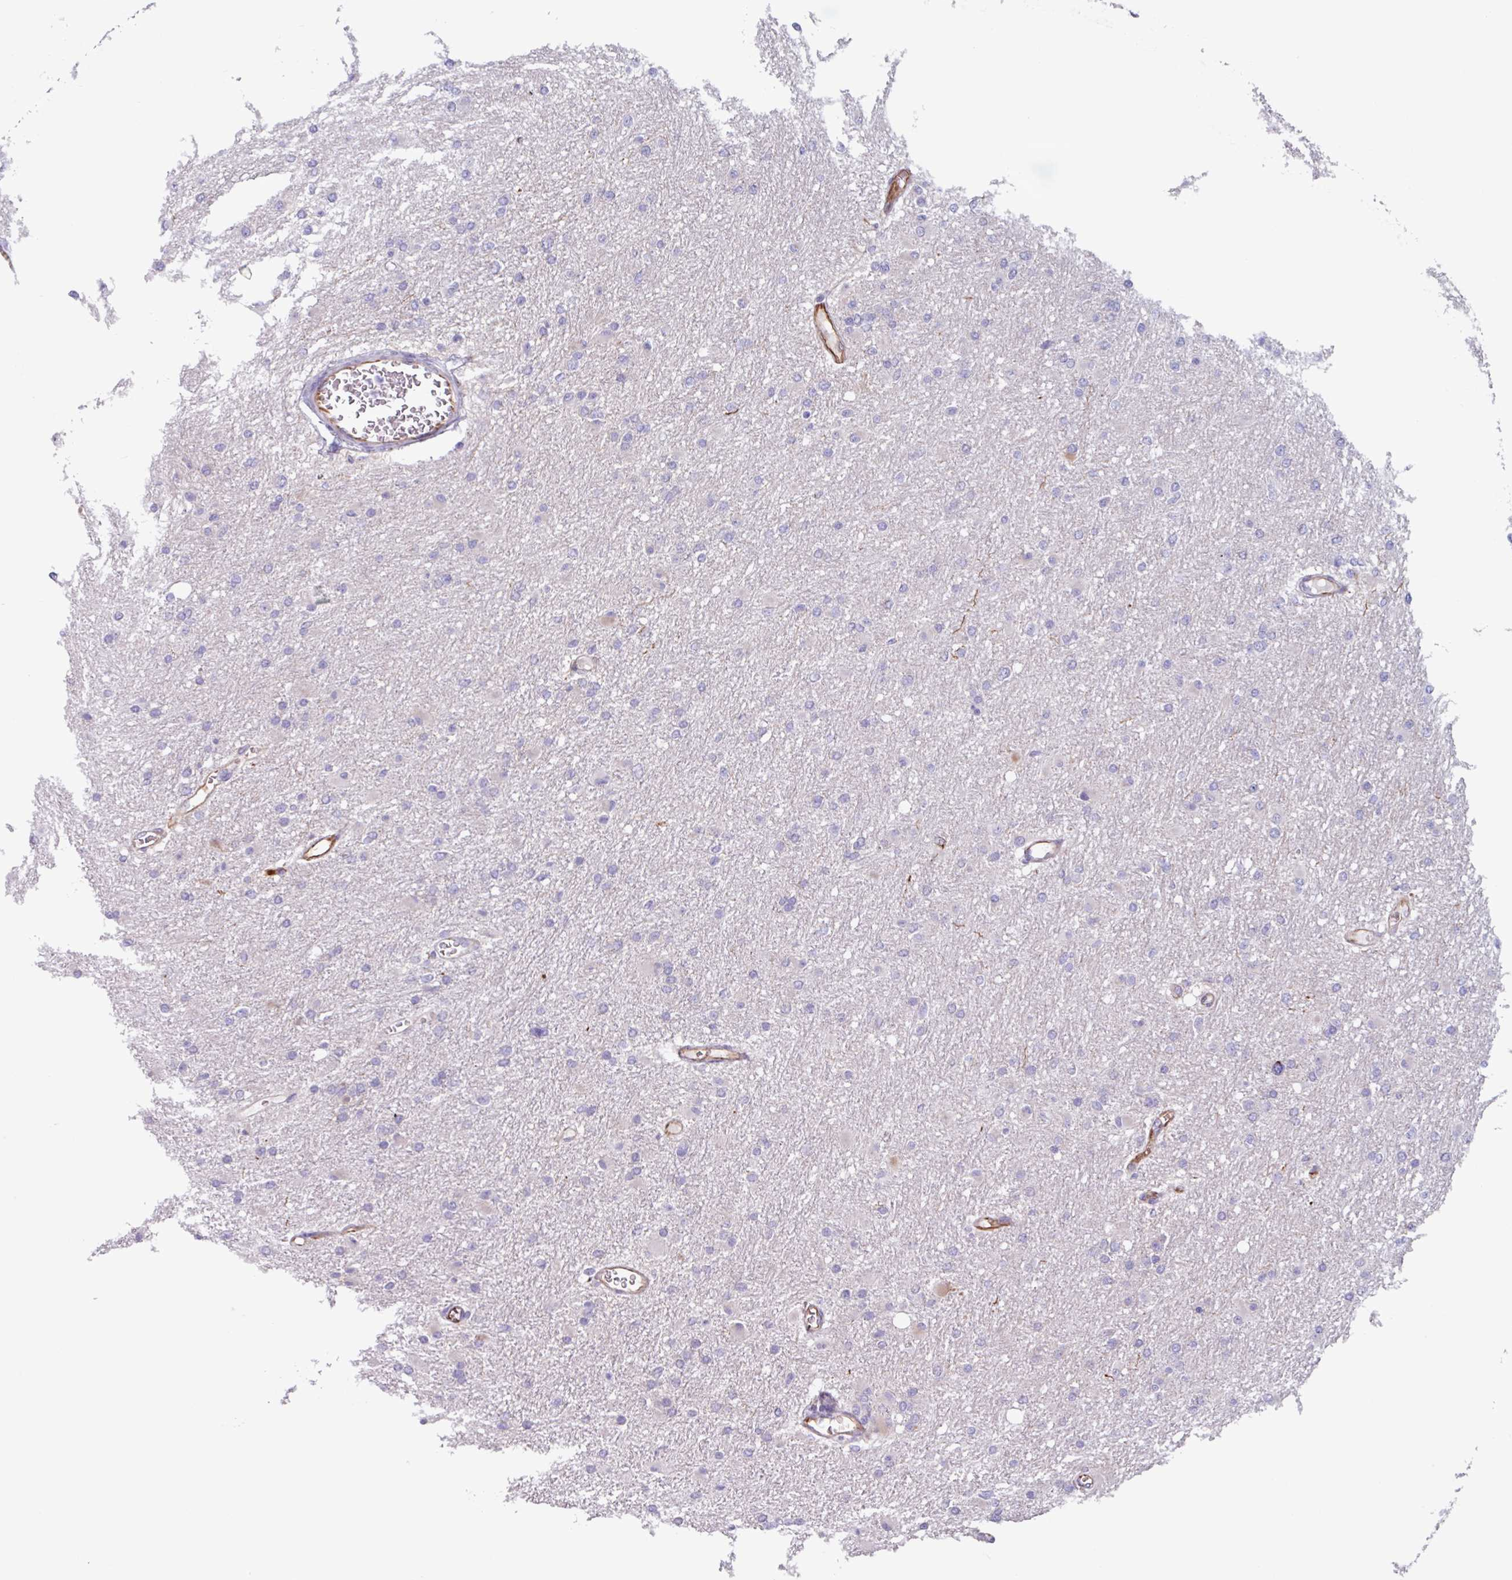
{"staining": {"intensity": "negative", "quantity": "none", "location": "none"}, "tissue": "glioma", "cell_type": "Tumor cells", "image_type": "cancer", "snomed": [{"axis": "morphology", "description": "Glioma, malignant, High grade"}, {"axis": "topography", "description": "Cerebral cortex"}], "caption": "A micrograph of human malignant glioma (high-grade) is negative for staining in tumor cells.", "gene": "BTD", "patient": {"sex": "female", "age": 36}}